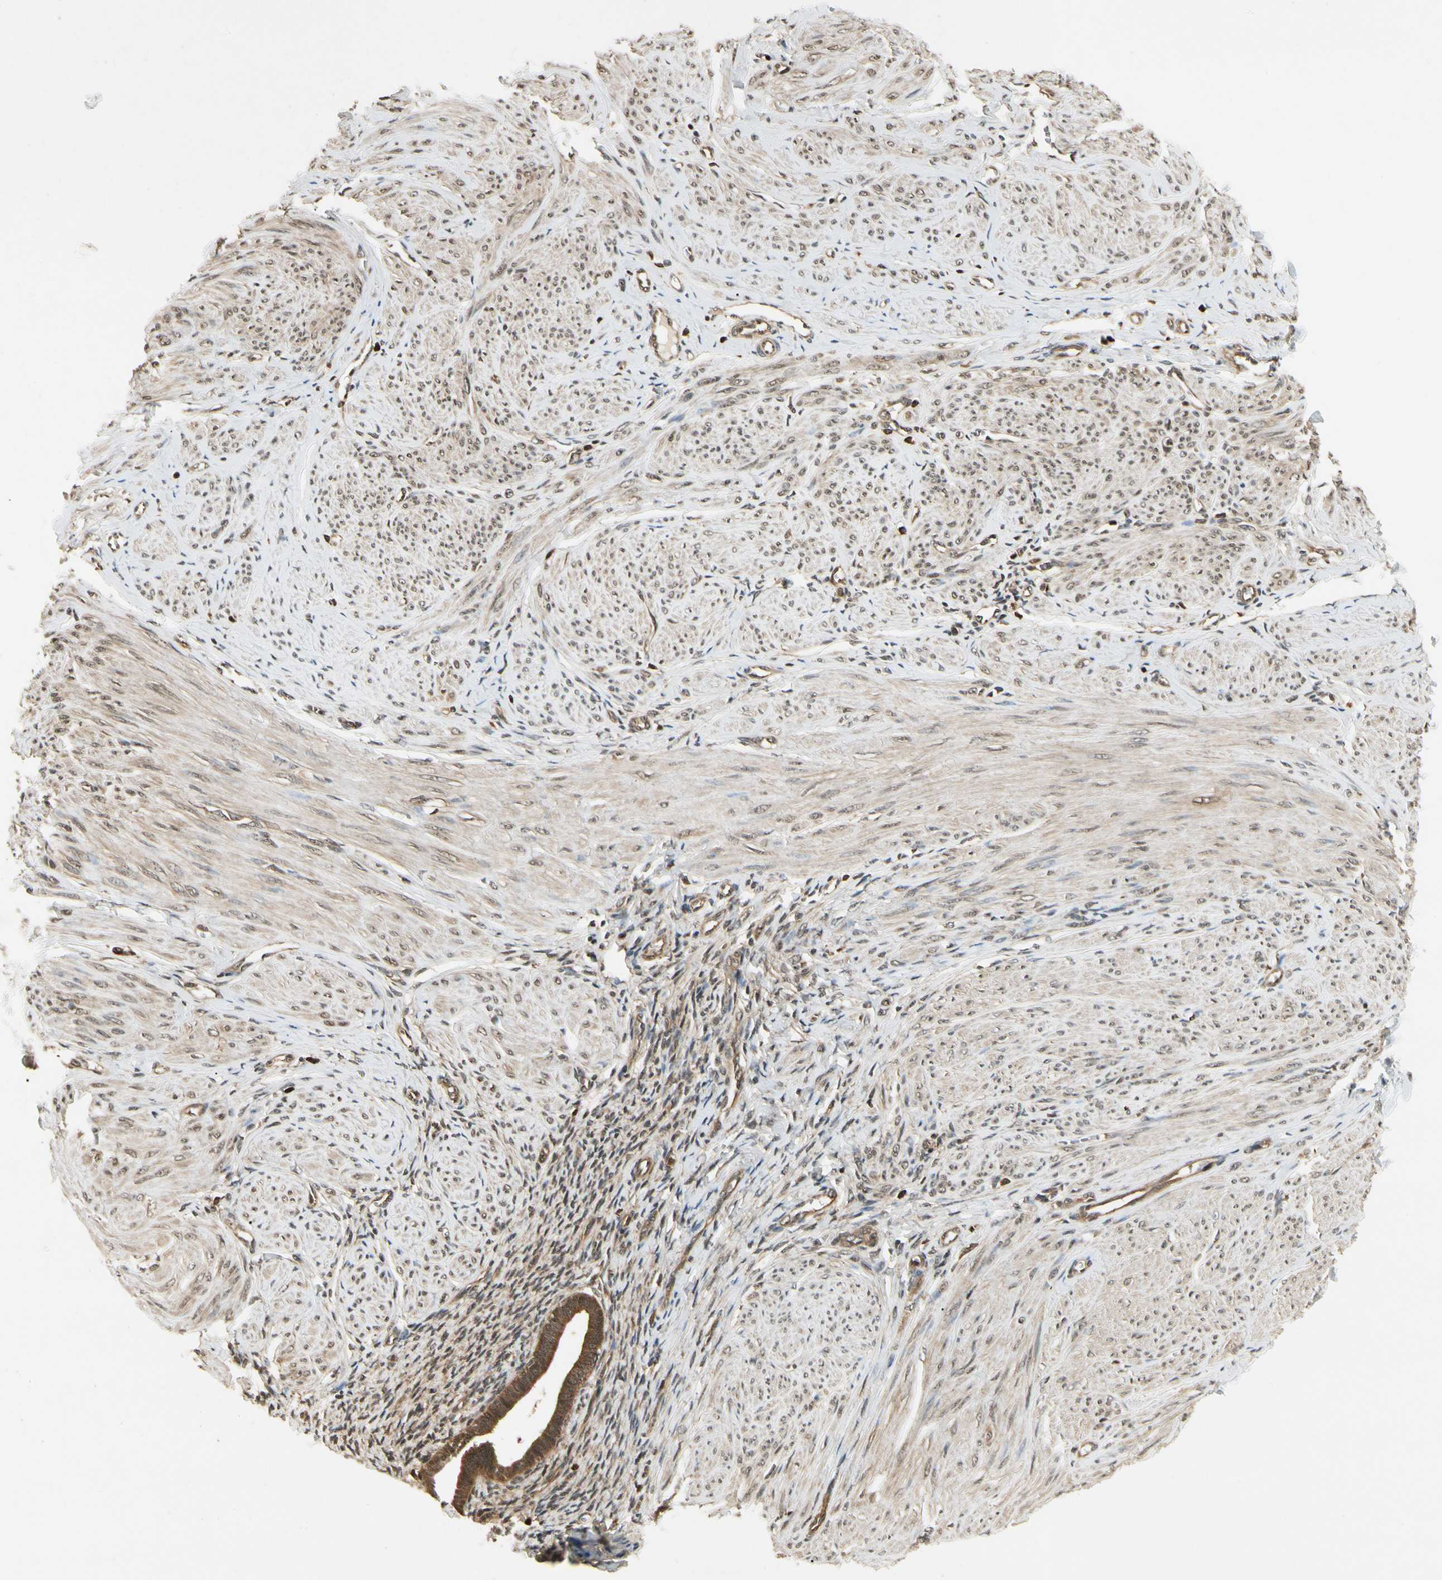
{"staining": {"intensity": "moderate", "quantity": "25%-75%", "location": "cytoplasmic/membranous"}, "tissue": "smooth muscle", "cell_type": "Smooth muscle cells", "image_type": "normal", "snomed": [{"axis": "morphology", "description": "Normal tissue, NOS"}, {"axis": "topography", "description": "Uterus"}], "caption": "Immunohistochemistry photomicrograph of benign smooth muscle: smooth muscle stained using immunohistochemistry (IHC) exhibits medium levels of moderate protein expression localized specifically in the cytoplasmic/membranous of smooth muscle cells, appearing as a cytoplasmic/membranous brown color.", "gene": "YWHAB", "patient": {"sex": "female", "age": 45}}